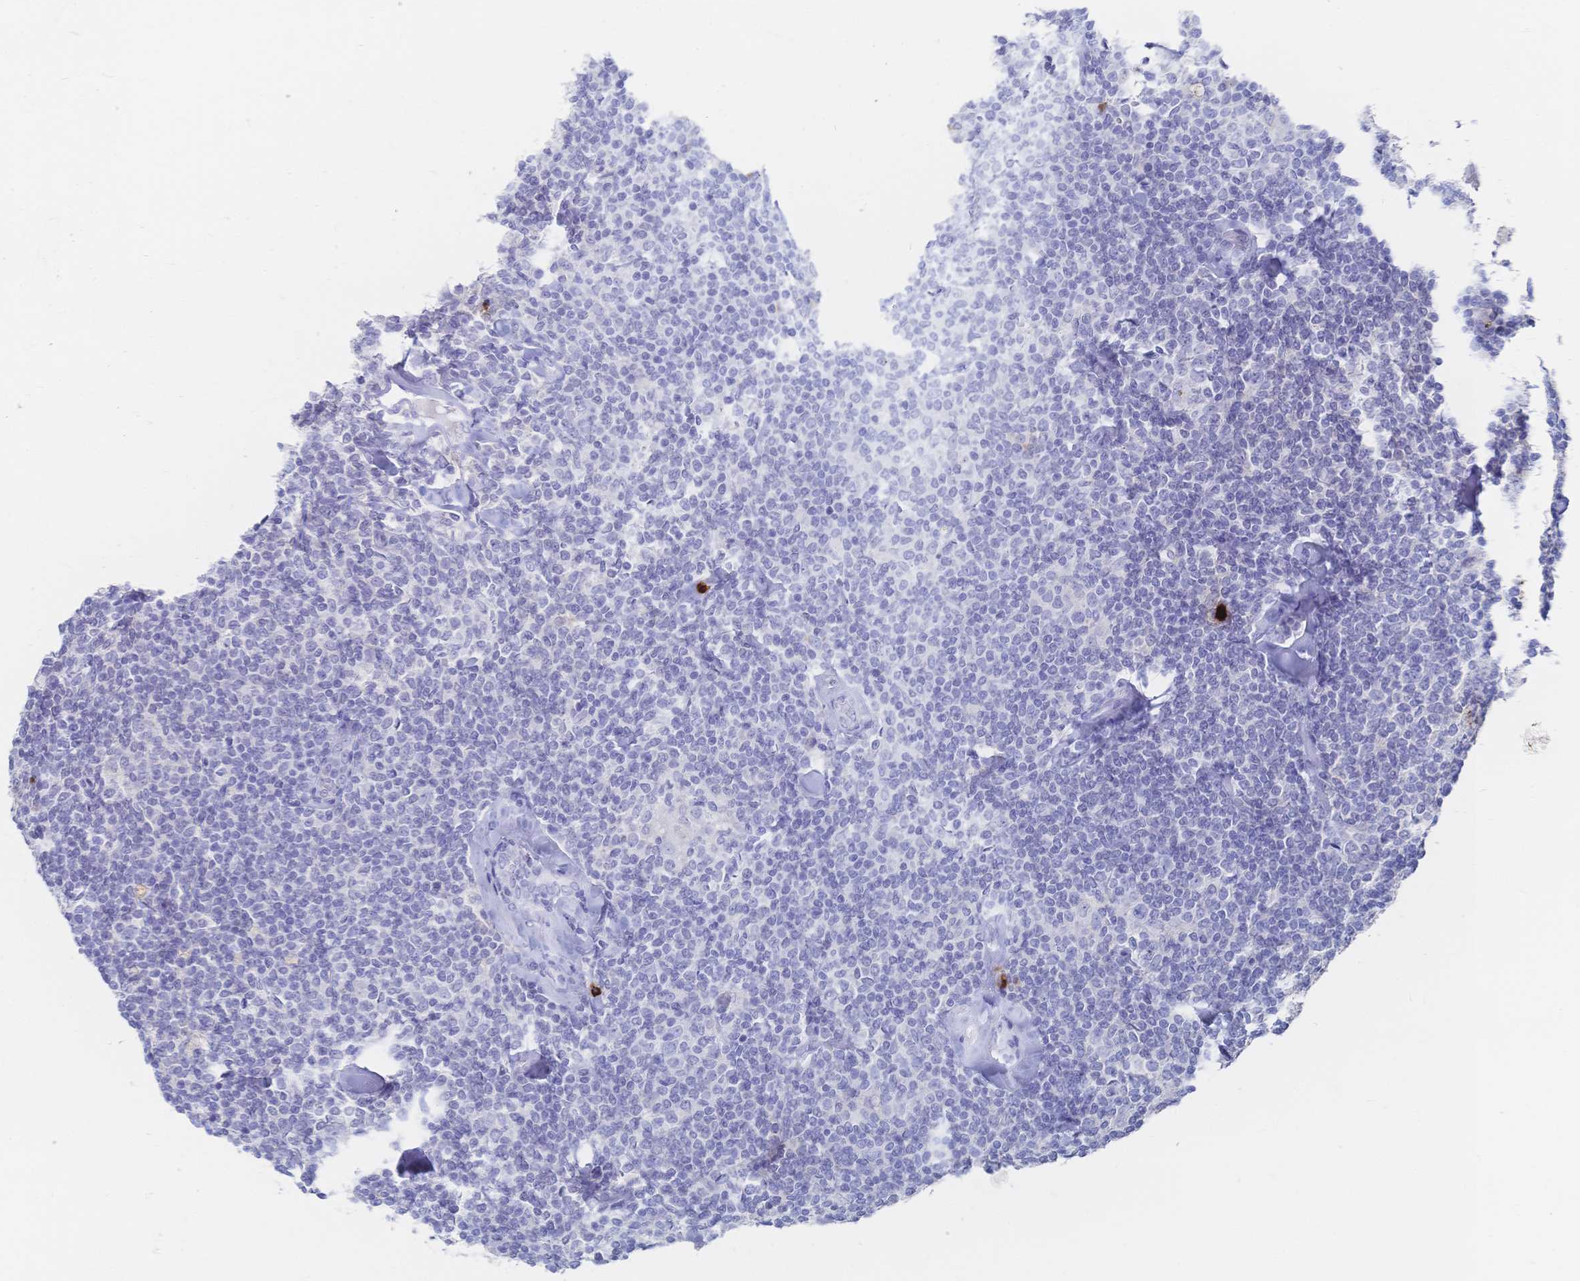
{"staining": {"intensity": "negative", "quantity": "none", "location": "none"}, "tissue": "lymphoma", "cell_type": "Tumor cells", "image_type": "cancer", "snomed": [{"axis": "morphology", "description": "Malignant lymphoma, non-Hodgkin's type, Low grade"}, {"axis": "topography", "description": "Lymph node"}], "caption": "Immunohistochemistry micrograph of human malignant lymphoma, non-Hodgkin's type (low-grade) stained for a protein (brown), which shows no staining in tumor cells. The staining was performed using DAB to visualize the protein expression in brown, while the nuclei were stained in blue with hematoxylin (Magnification: 20x).", "gene": "IL2RB", "patient": {"sex": "female", "age": 56}}